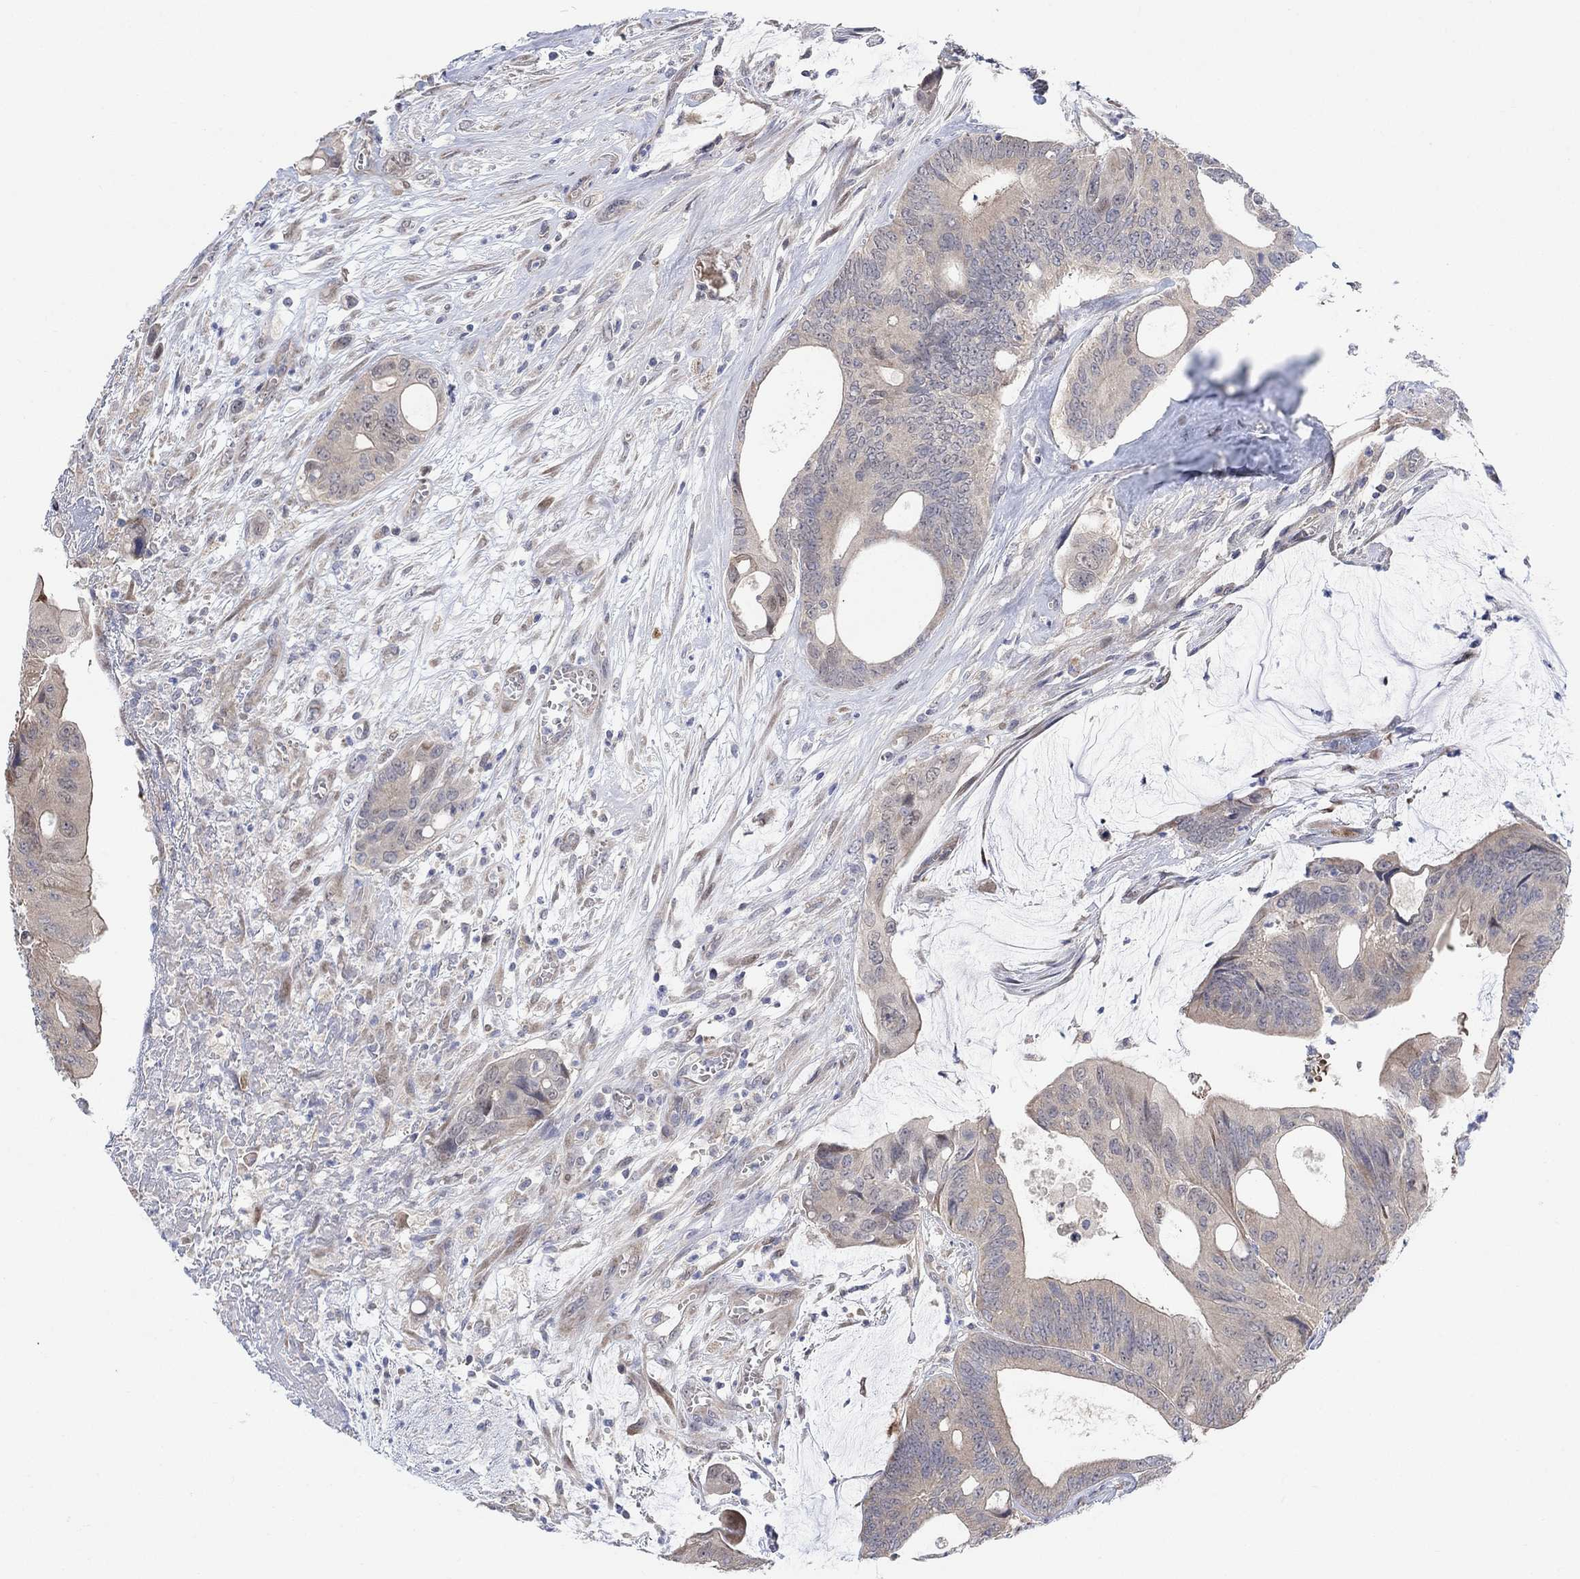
{"staining": {"intensity": "weak", "quantity": "<25%", "location": "cytoplasmic/membranous"}, "tissue": "colorectal cancer", "cell_type": "Tumor cells", "image_type": "cancer", "snomed": [{"axis": "morphology", "description": "Normal tissue, NOS"}, {"axis": "morphology", "description": "Adenocarcinoma, NOS"}, {"axis": "topography", "description": "Colon"}], "caption": "IHC image of neoplastic tissue: colorectal cancer (adenocarcinoma) stained with DAB displays no significant protein staining in tumor cells.", "gene": "CNTF", "patient": {"sex": "male", "age": 65}}